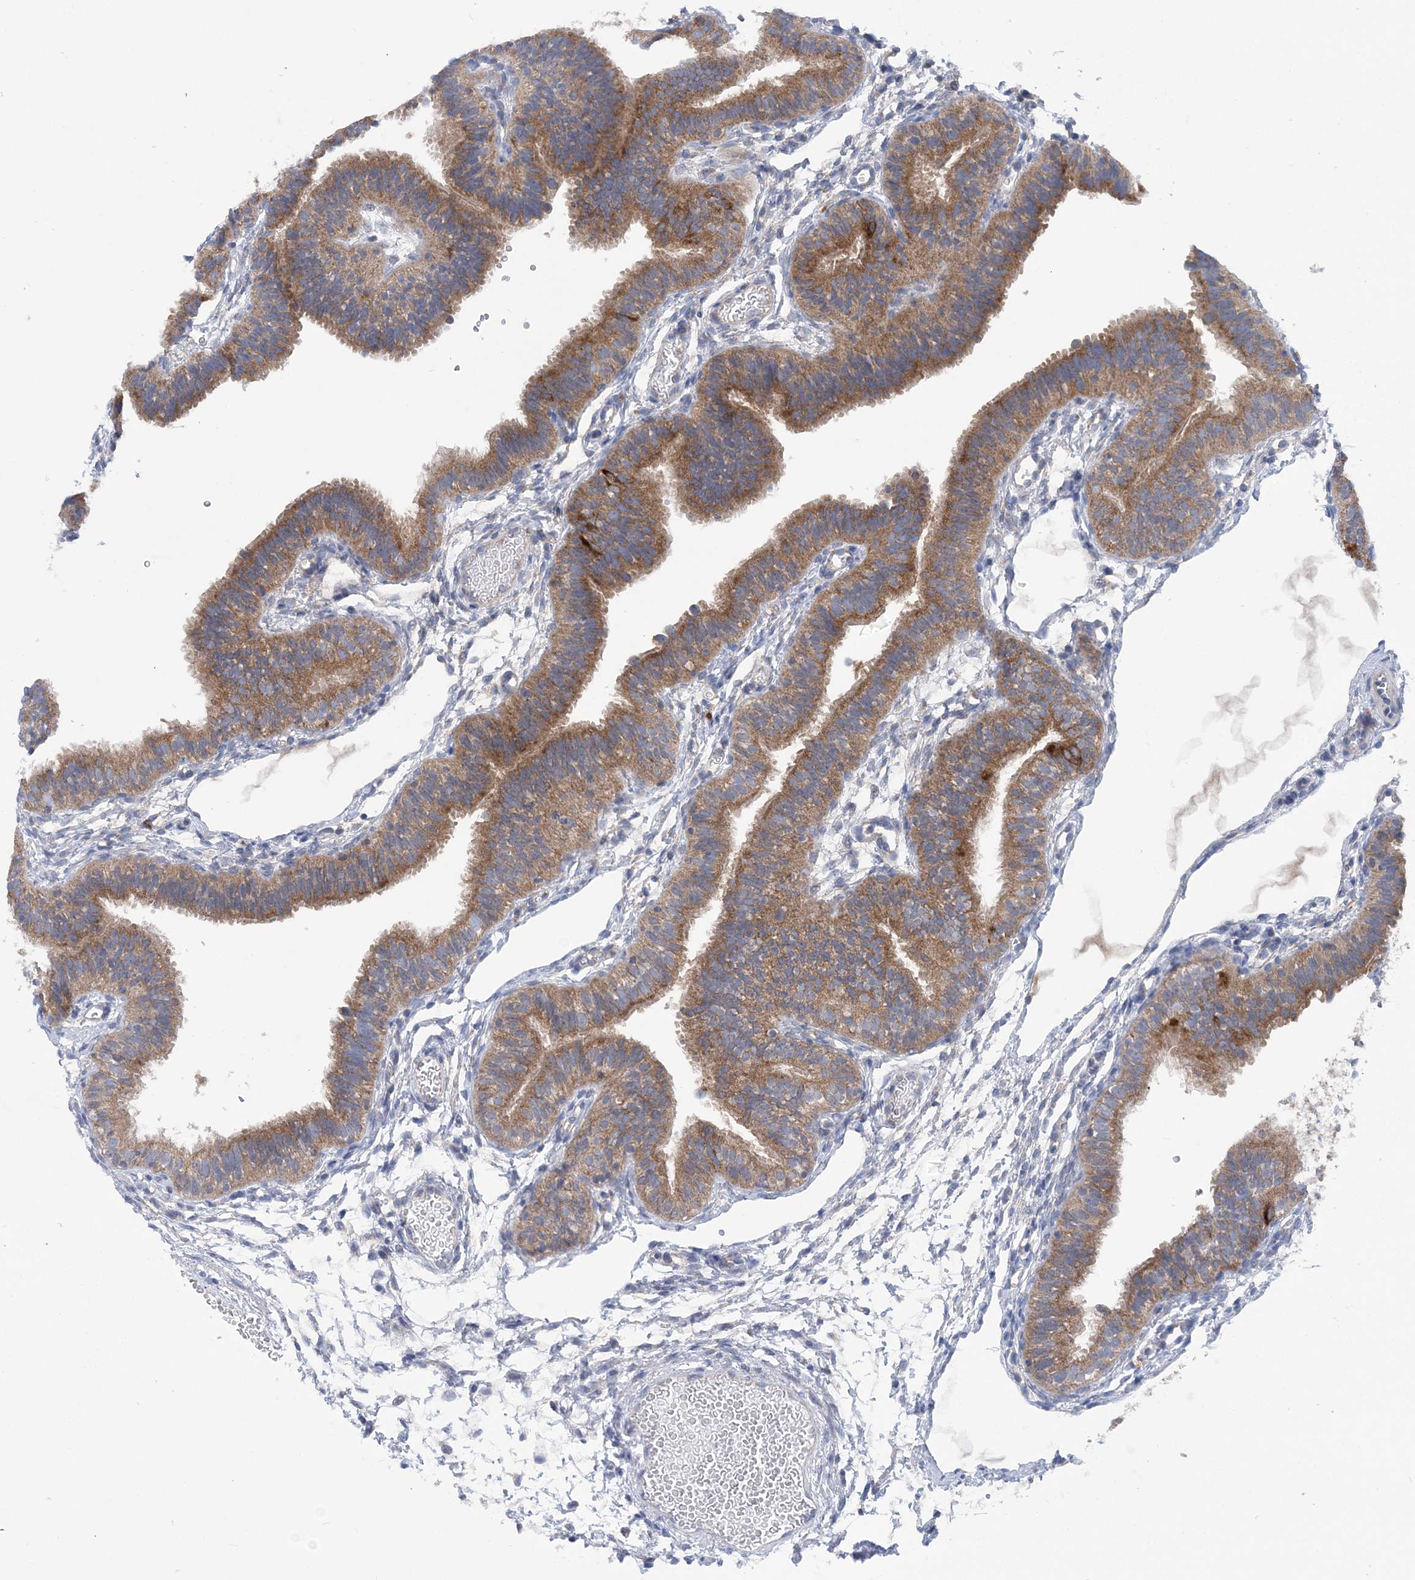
{"staining": {"intensity": "moderate", "quantity": "25%-75%", "location": "cytoplasmic/membranous"}, "tissue": "fallopian tube", "cell_type": "Glandular cells", "image_type": "normal", "snomed": [{"axis": "morphology", "description": "Normal tissue, NOS"}, {"axis": "topography", "description": "Fallopian tube"}], "caption": "Fallopian tube stained for a protein (brown) demonstrates moderate cytoplasmic/membranous positive expression in about 25%-75% of glandular cells.", "gene": "COPE", "patient": {"sex": "female", "age": 35}}